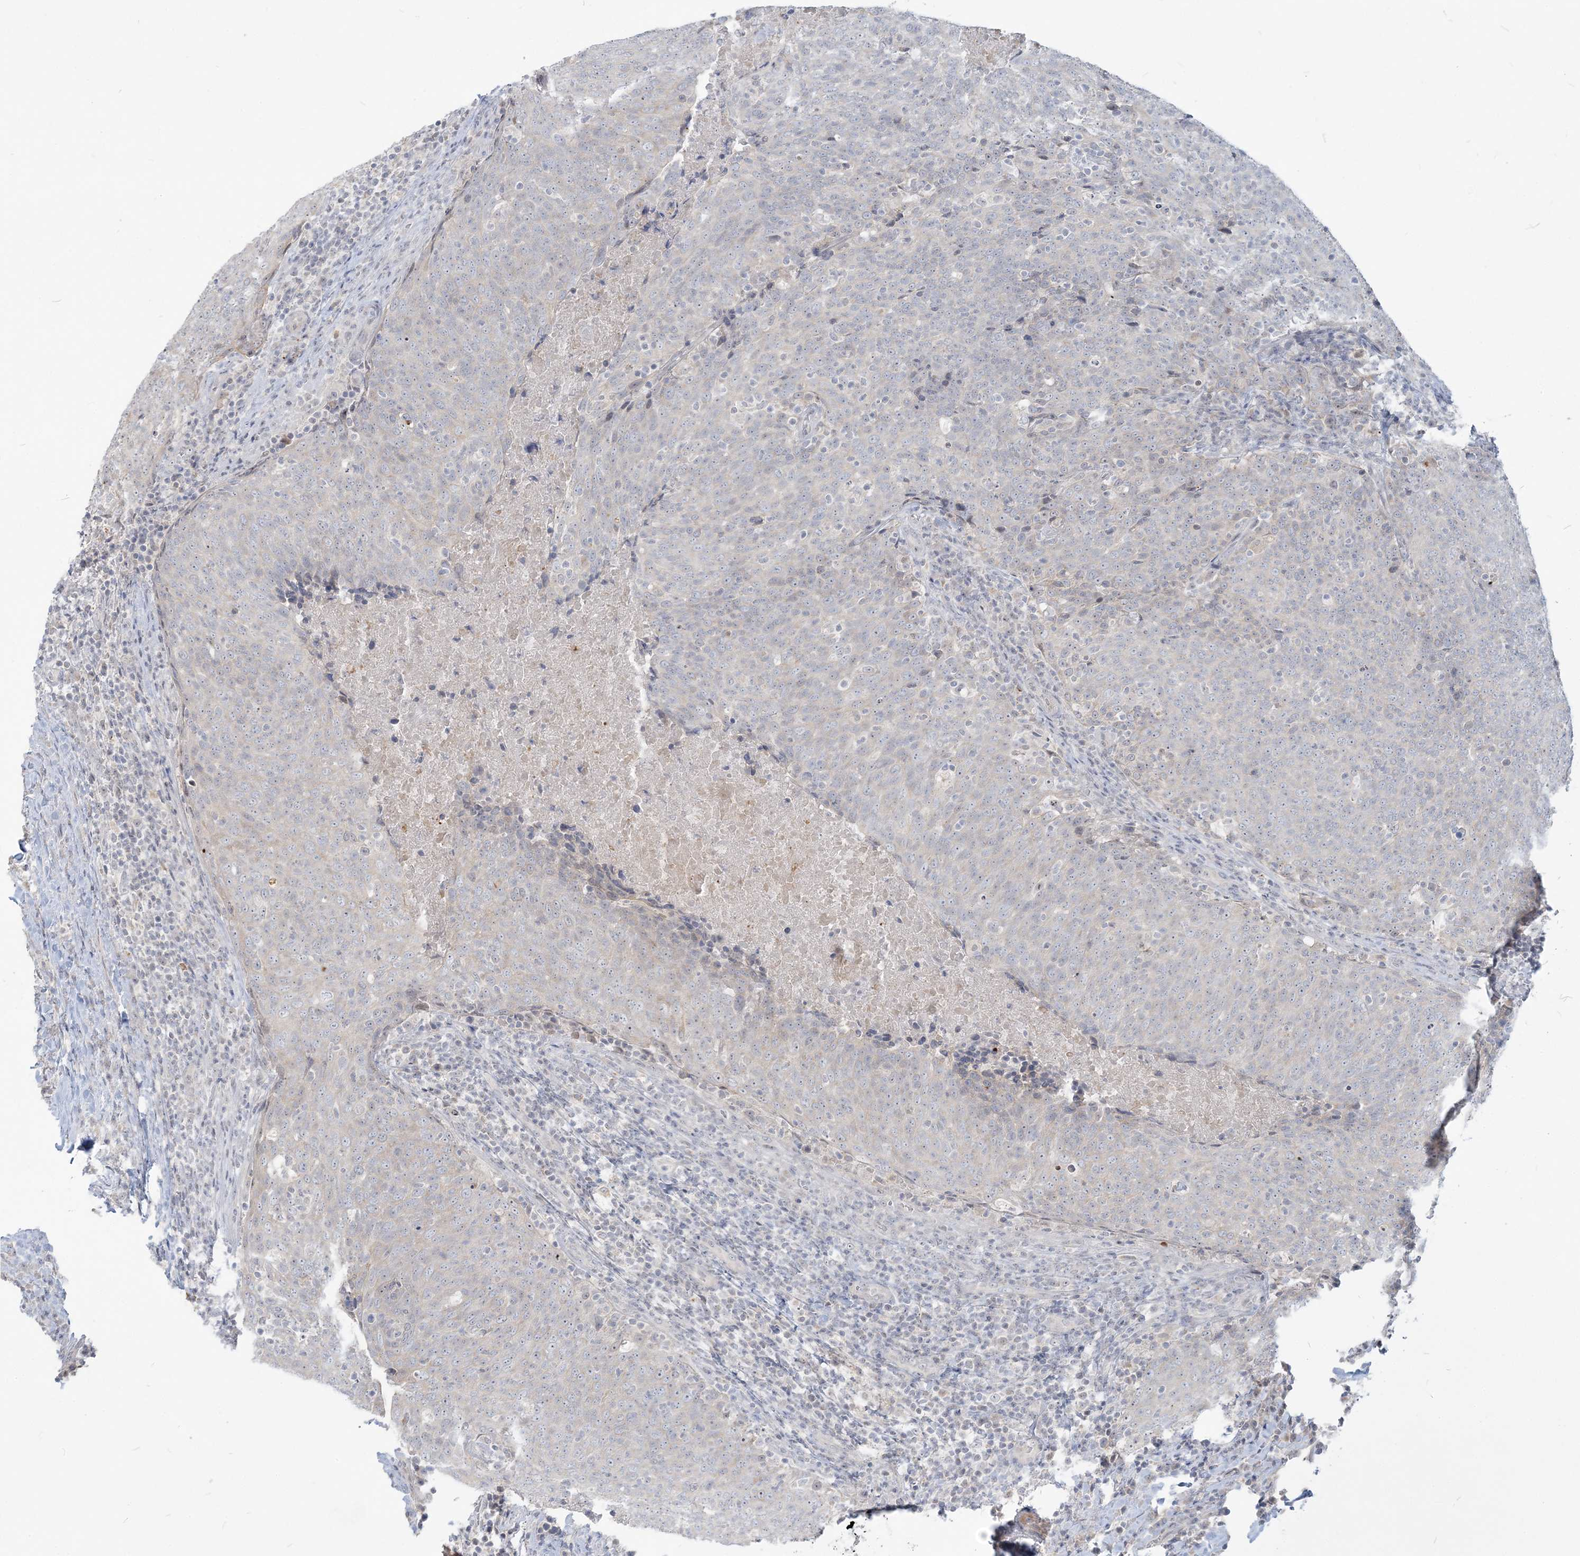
{"staining": {"intensity": "negative", "quantity": "none", "location": "none"}, "tissue": "head and neck cancer", "cell_type": "Tumor cells", "image_type": "cancer", "snomed": [{"axis": "morphology", "description": "Squamous cell carcinoma, NOS"}, {"axis": "morphology", "description": "Squamous cell carcinoma, metastatic, NOS"}, {"axis": "topography", "description": "Lymph node"}, {"axis": "topography", "description": "Head-Neck"}], "caption": "The photomicrograph displays no significant staining in tumor cells of squamous cell carcinoma (head and neck).", "gene": "SDAD1", "patient": {"sex": "male", "age": 62}}